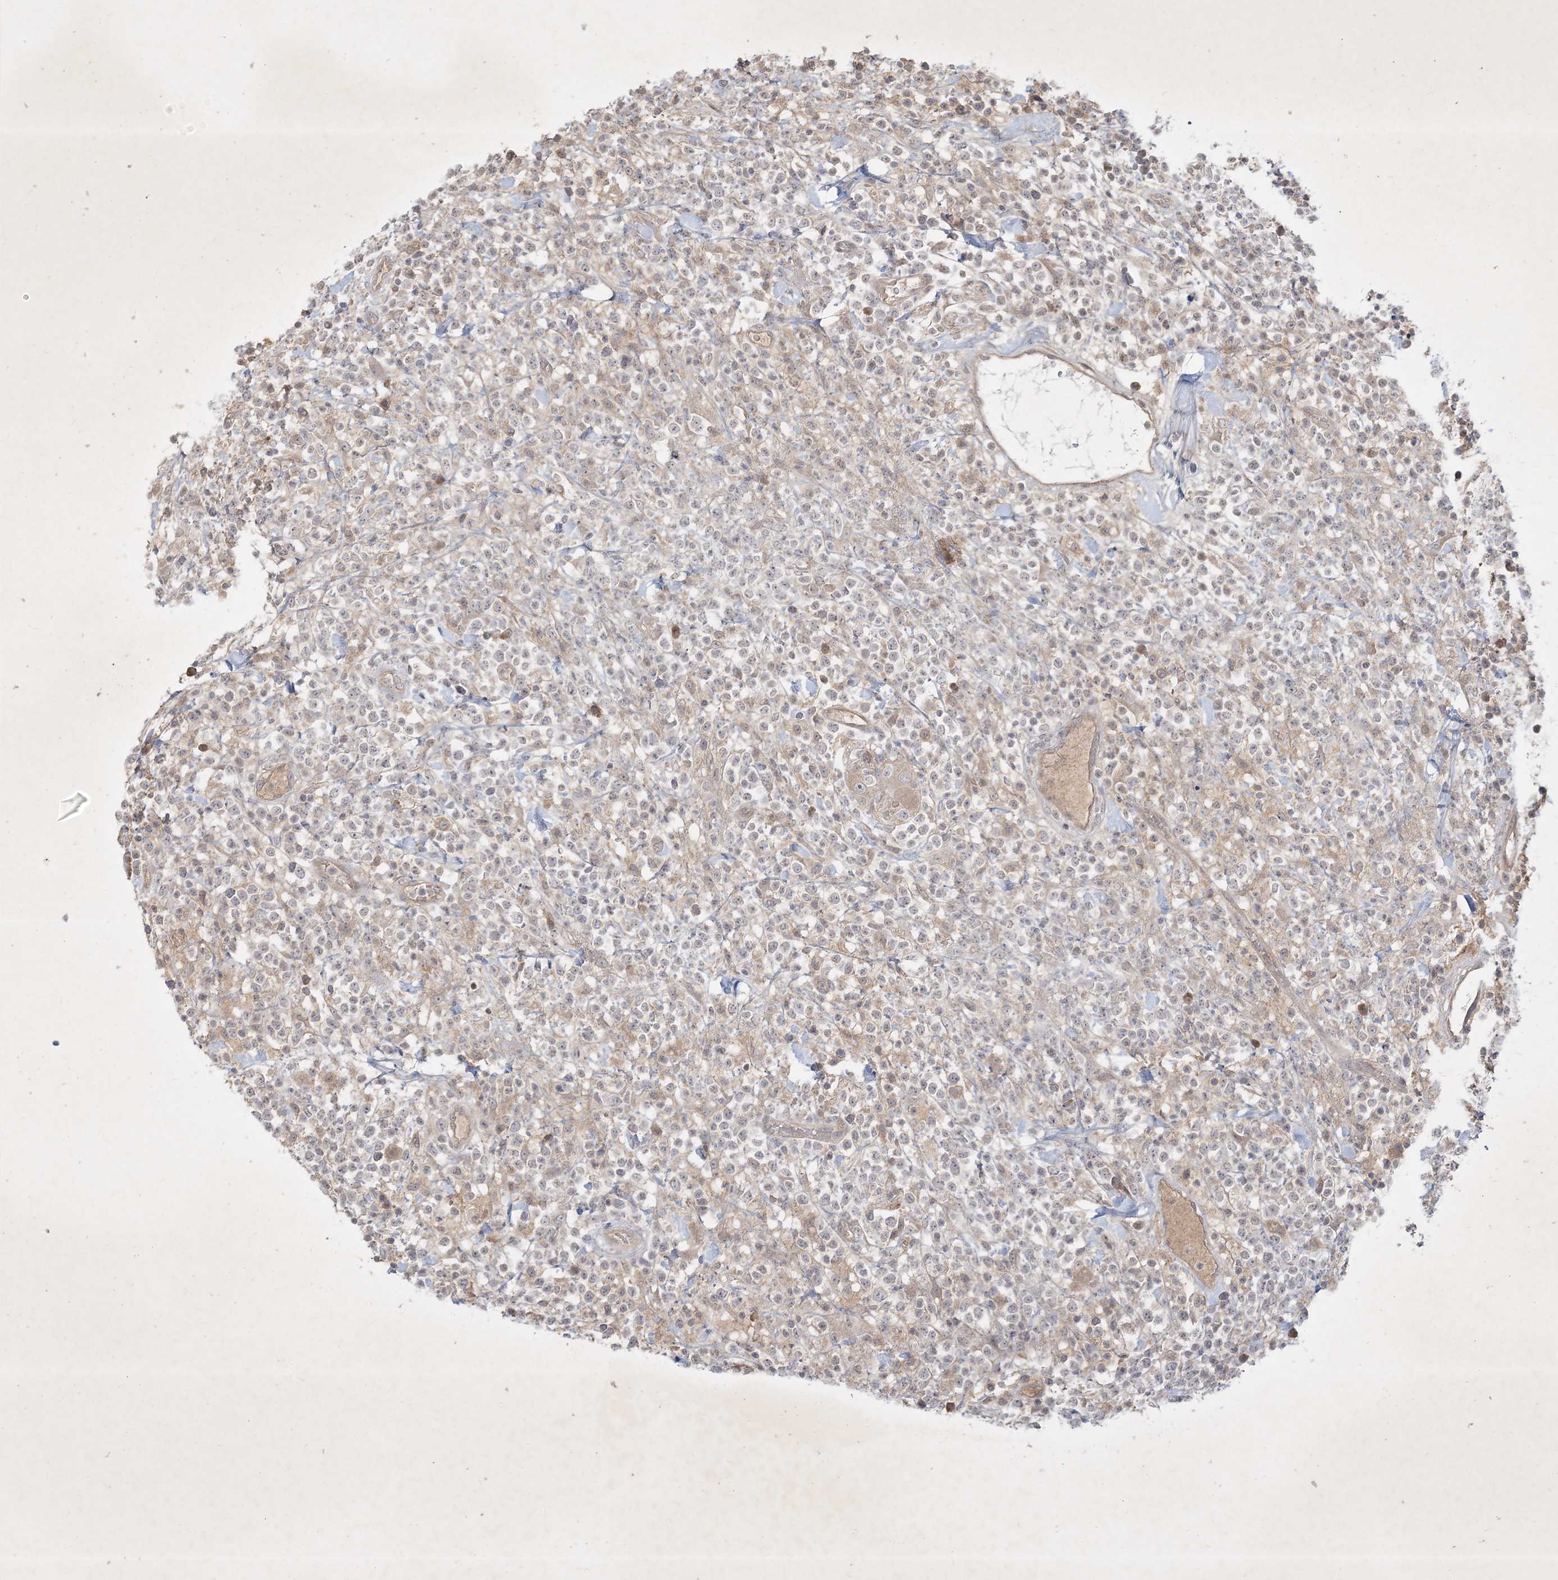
{"staining": {"intensity": "negative", "quantity": "none", "location": "none"}, "tissue": "lymphoma", "cell_type": "Tumor cells", "image_type": "cancer", "snomed": [{"axis": "morphology", "description": "Malignant lymphoma, non-Hodgkin's type, High grade"}, {"axis": "topography", "description": "Colon"}], "caption": "A high-resolution image shows immunohistochemistry staining of high-grade malignant lymphoma, non-Hodgkin's type, which exhibits no significant positivity in tumor cells.", "gene": "BOD1", "patient": {"sex": "female", "age": 53}}